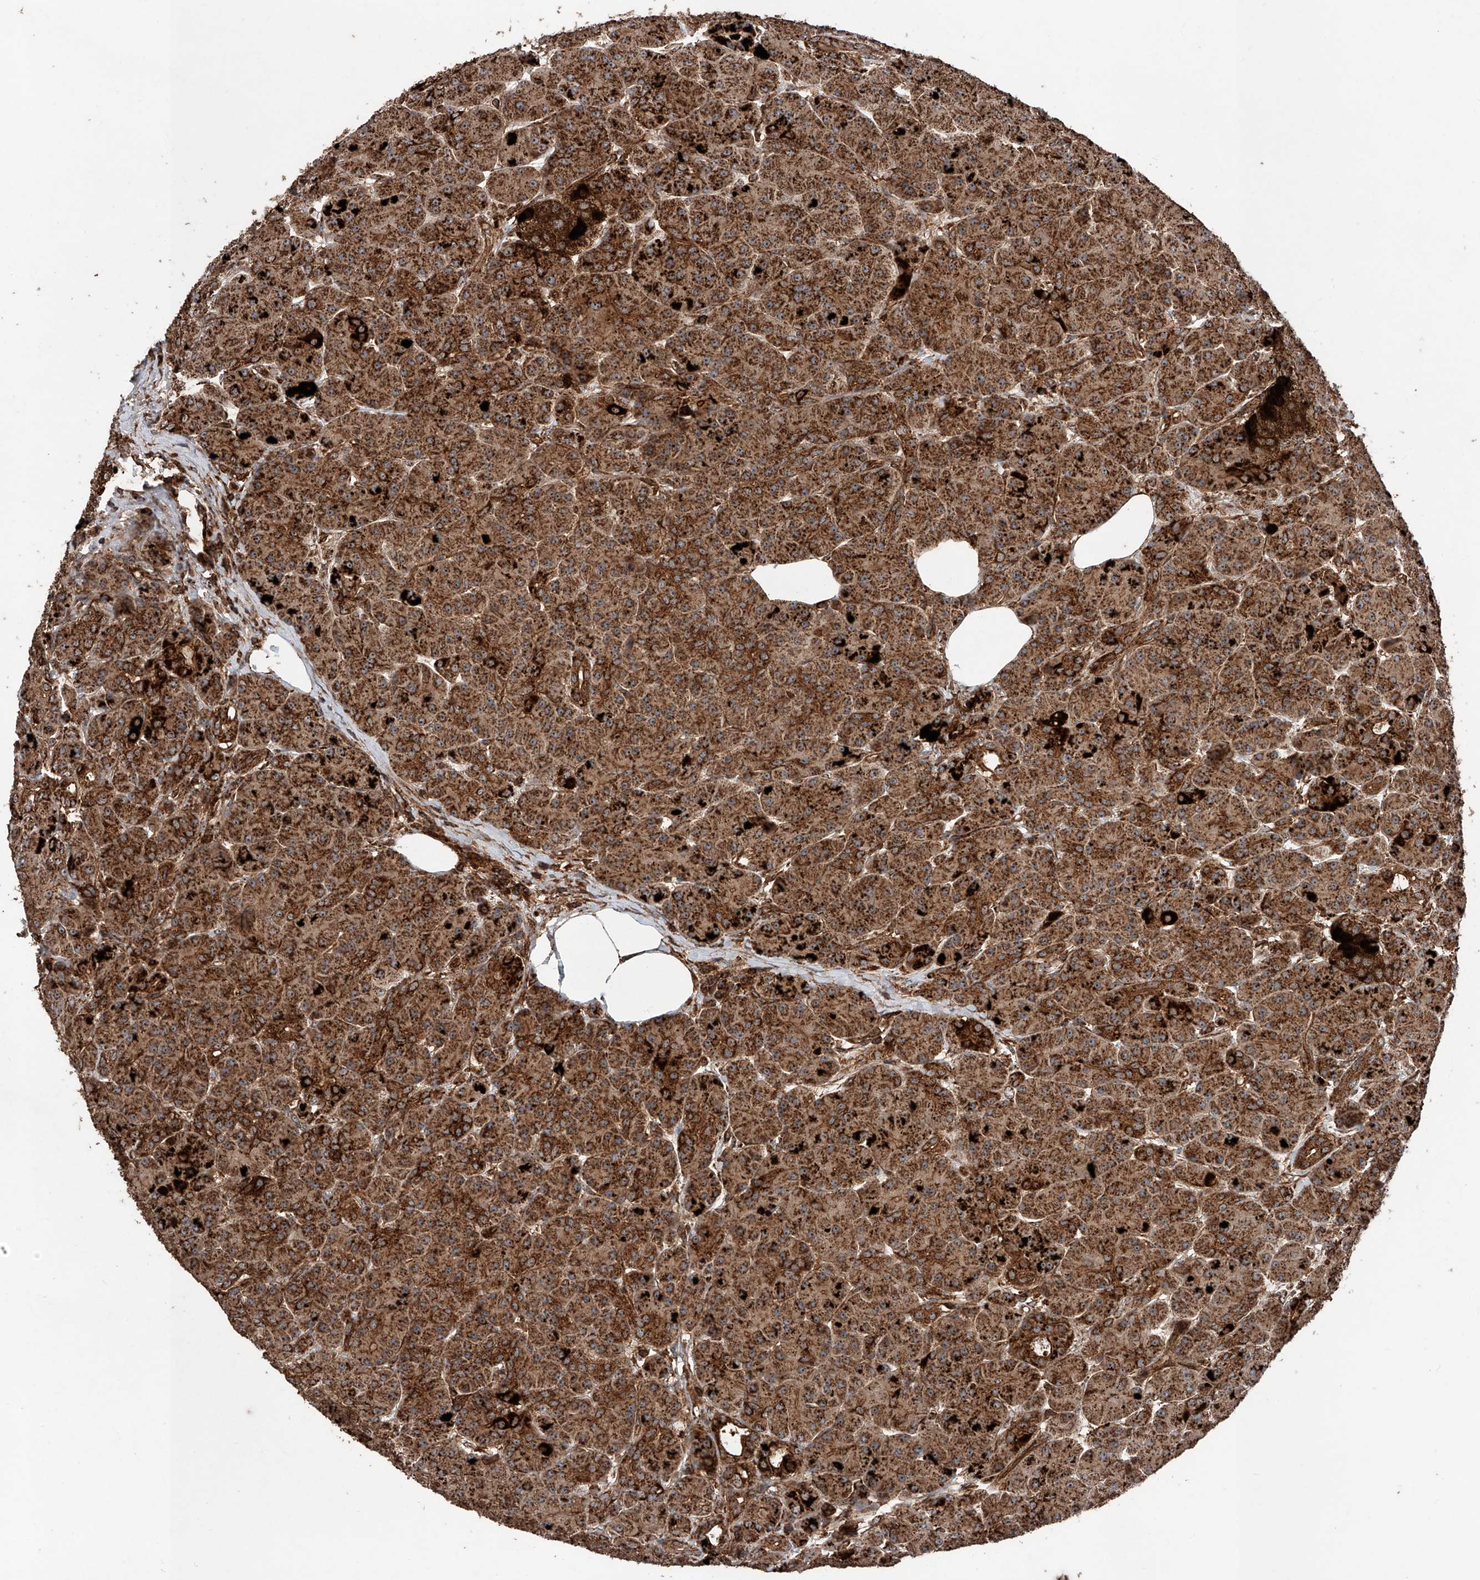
{"staining": {"intensity": "strong", "quantity": ">75%", "location": "cytoplasmic/membranous"}, "tissue": "pancreas", "cell_type": "Exocrine glandular cells", "image_type": "normal", "snomed": [{"axis": "morphology", "description": "Normal tissue, NOS"}, {"axis": "topography", "description": "Pancreas"}], "caption": "A high amount of strong cytoplasmic/membranous positivity is present in approximately >75% of exocrine glandular cells in normal pancreas. (DAB IHC, brown staining for protein, blue staining for nuclei).", "gene": "PISD", "patient": {"sex": "male", "age": 63}}